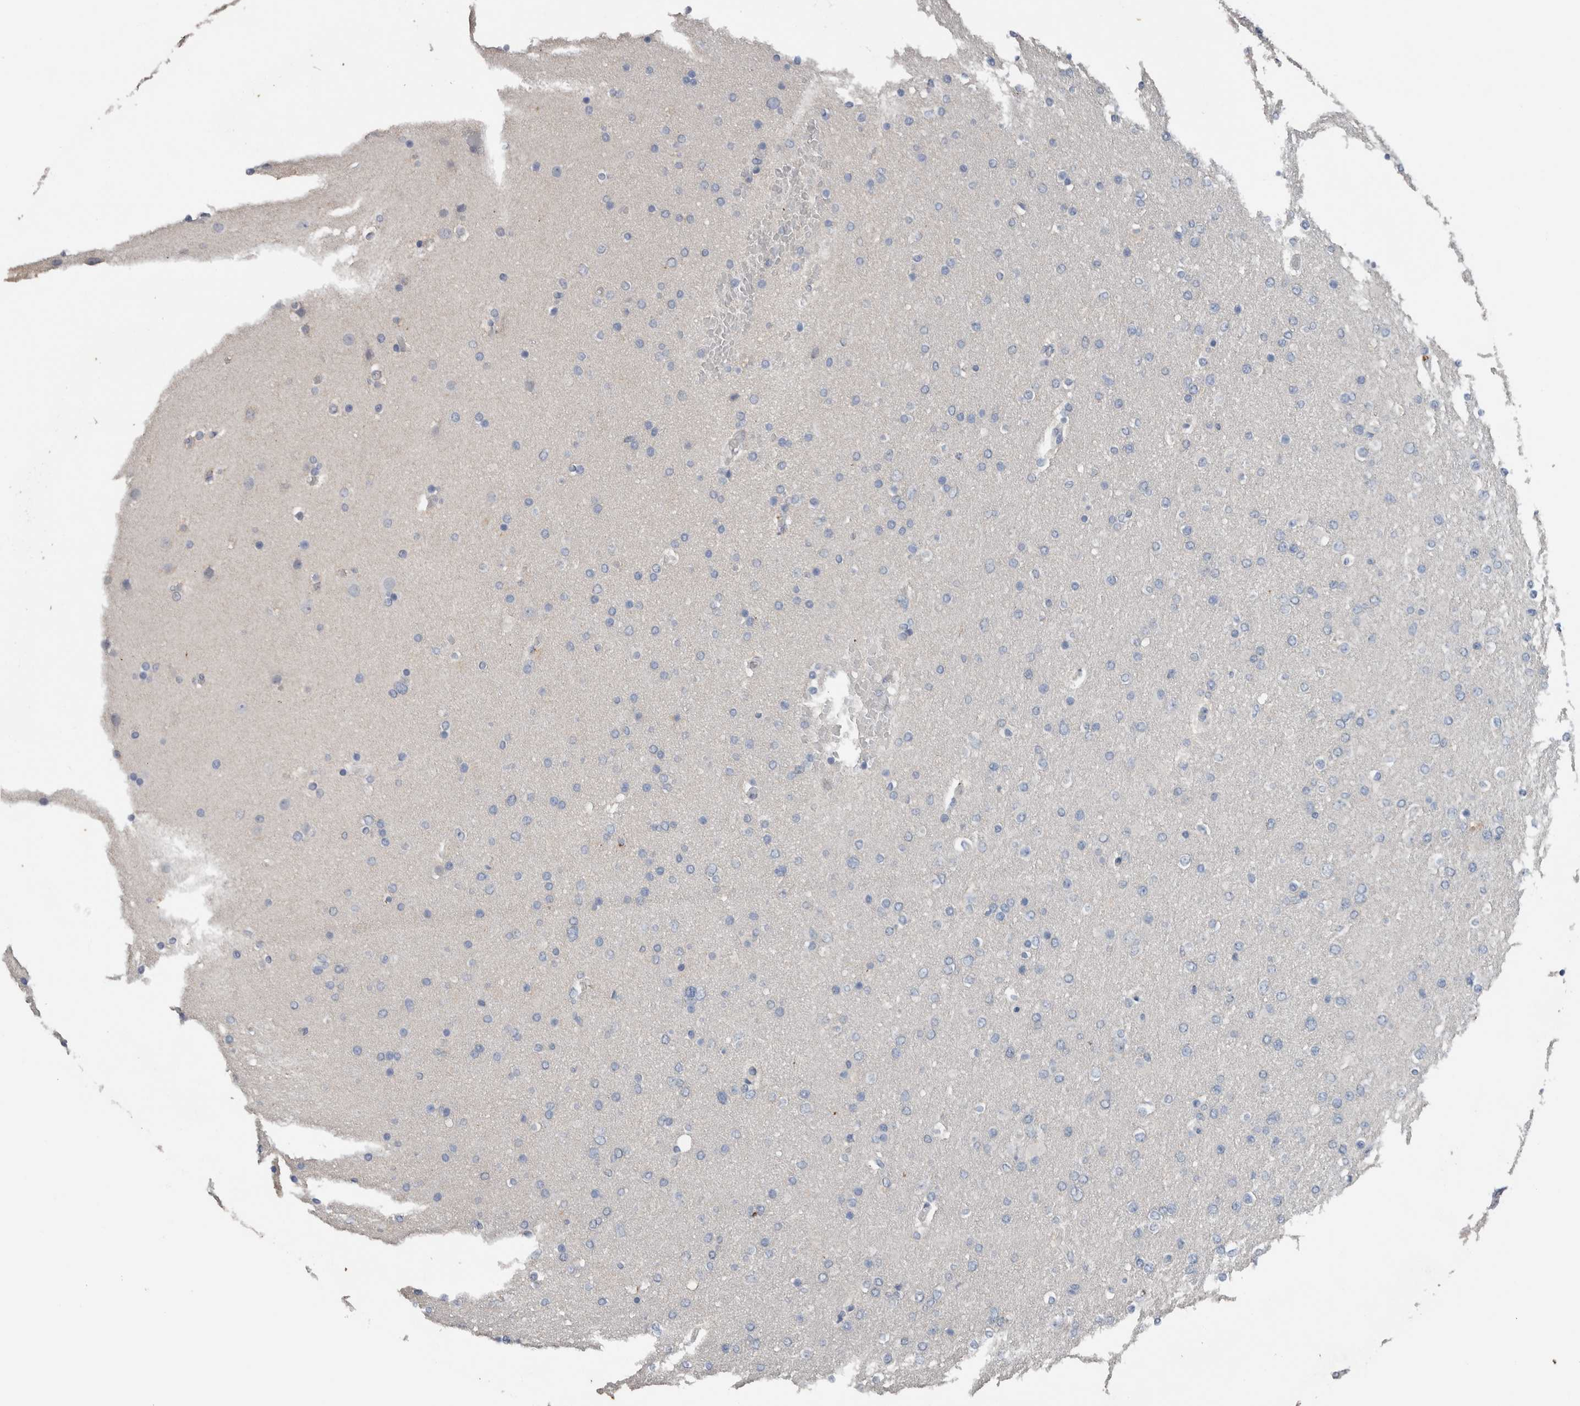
{"staining": {"intensity": "negative", "quantity": "none", "location": "none"}, "tissue": "glioma", "cell_type": "Tumor cells", "image_type": "cancer", "snomed": [{"axis": "morphology", "description": "Glioma, malignant, High grade"}, {"axis": "topography", "description": "Cerebral cortex"}], "caption": "Tumor cells show no significant staining in glioma.", "gene": "CRNN", "patient": {"sex": "female", "age": 36}}